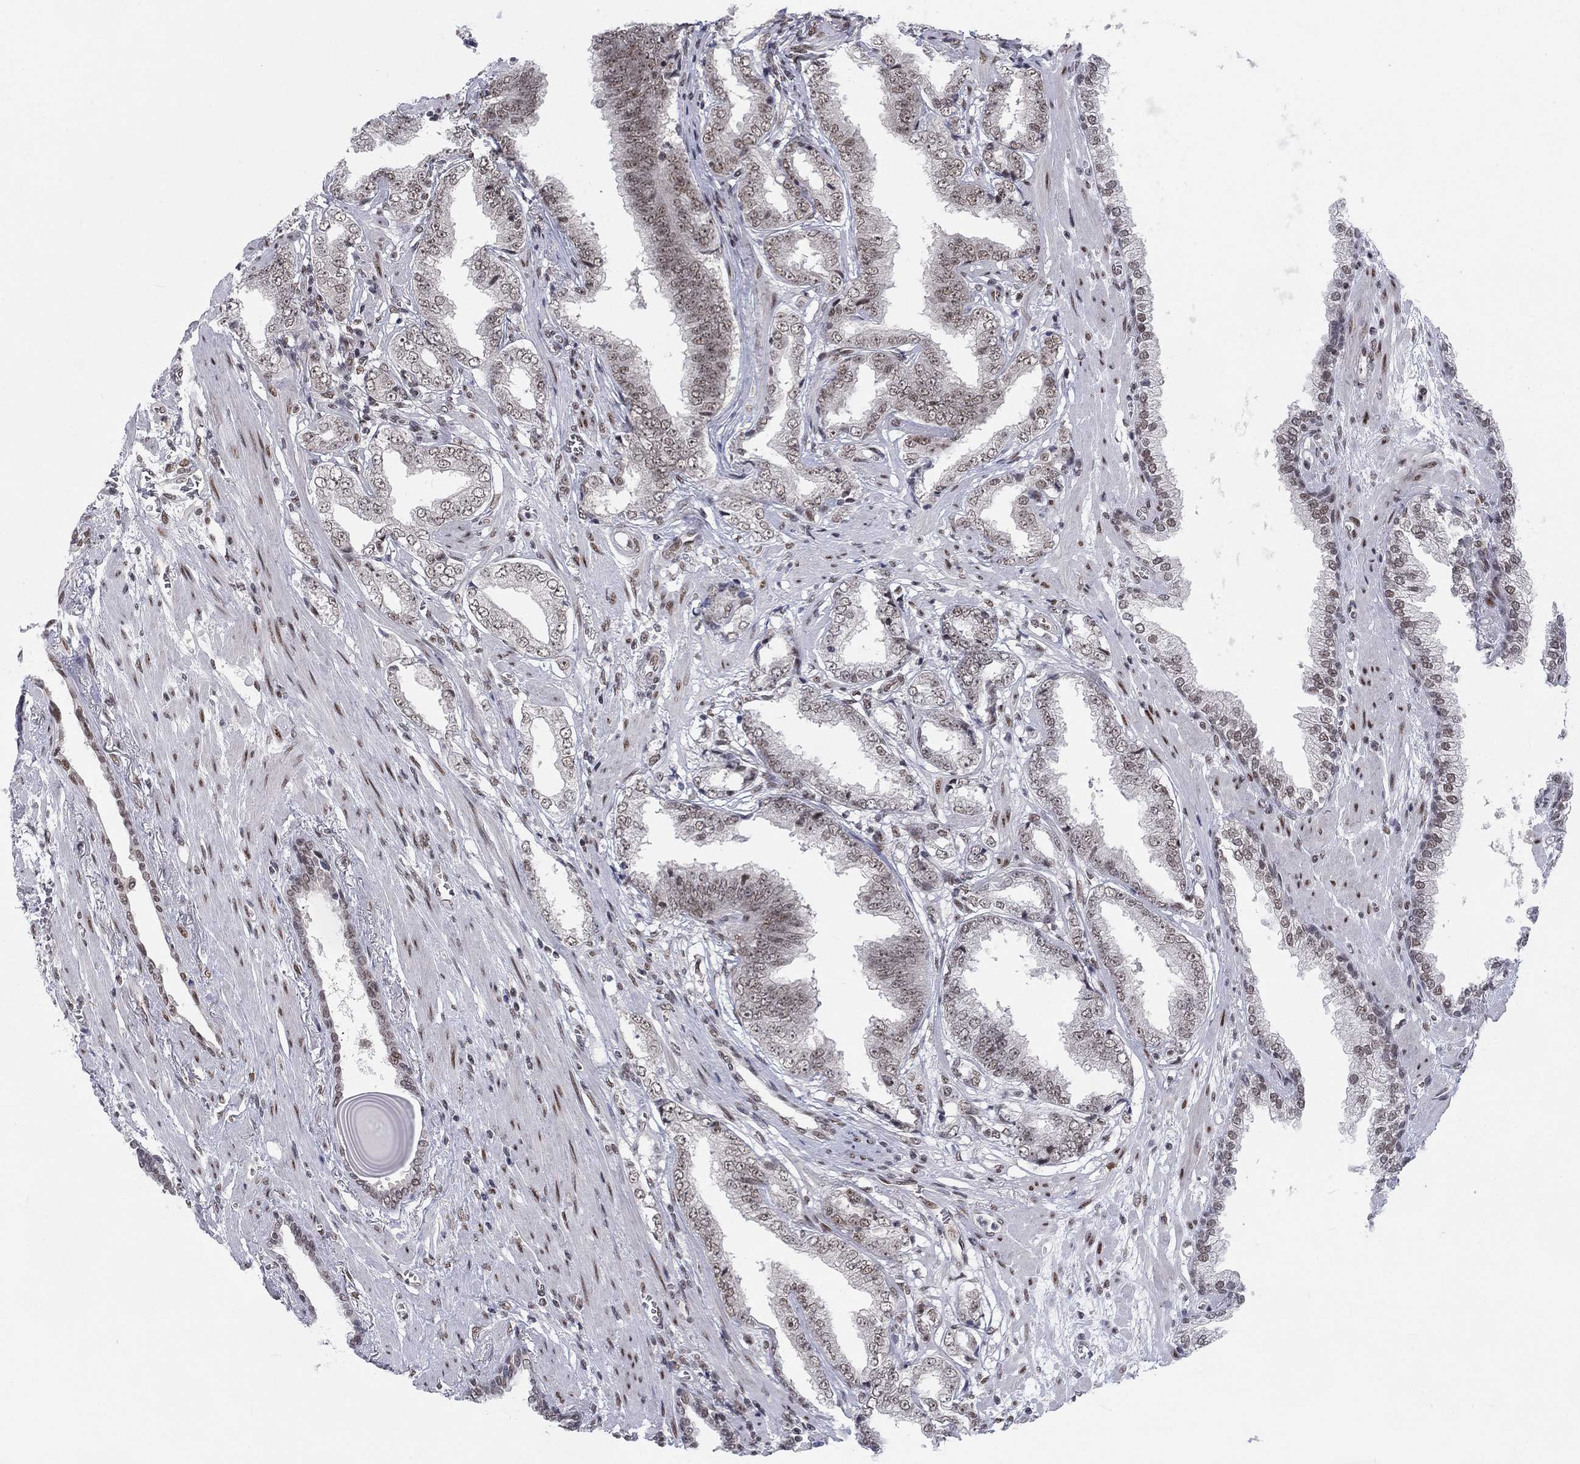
{"staining": {"intensity": "moderate", "quantity": "25%-75%", "location": "nuclear"}, "tissue": "prostate cancer", "cell_type": "Tumor cells", "image_type": "cancer", "snomed": [{"axis": "morphology", "description": "Adenocarcinoma, Low grade"}, {"axis": "topography", "description": "Prostate"}], "caption": "IHC image of neoplastic tissue: prostate cancer stained using immunohistochemistry (IHC) exhibits medium levels of moderate protein expression localized specifically in the nuclear of tumor cells, appearing as a nuclear brown color.", "gene": "FYTTD1", "patient": {"sex": "male", "age": 69}}